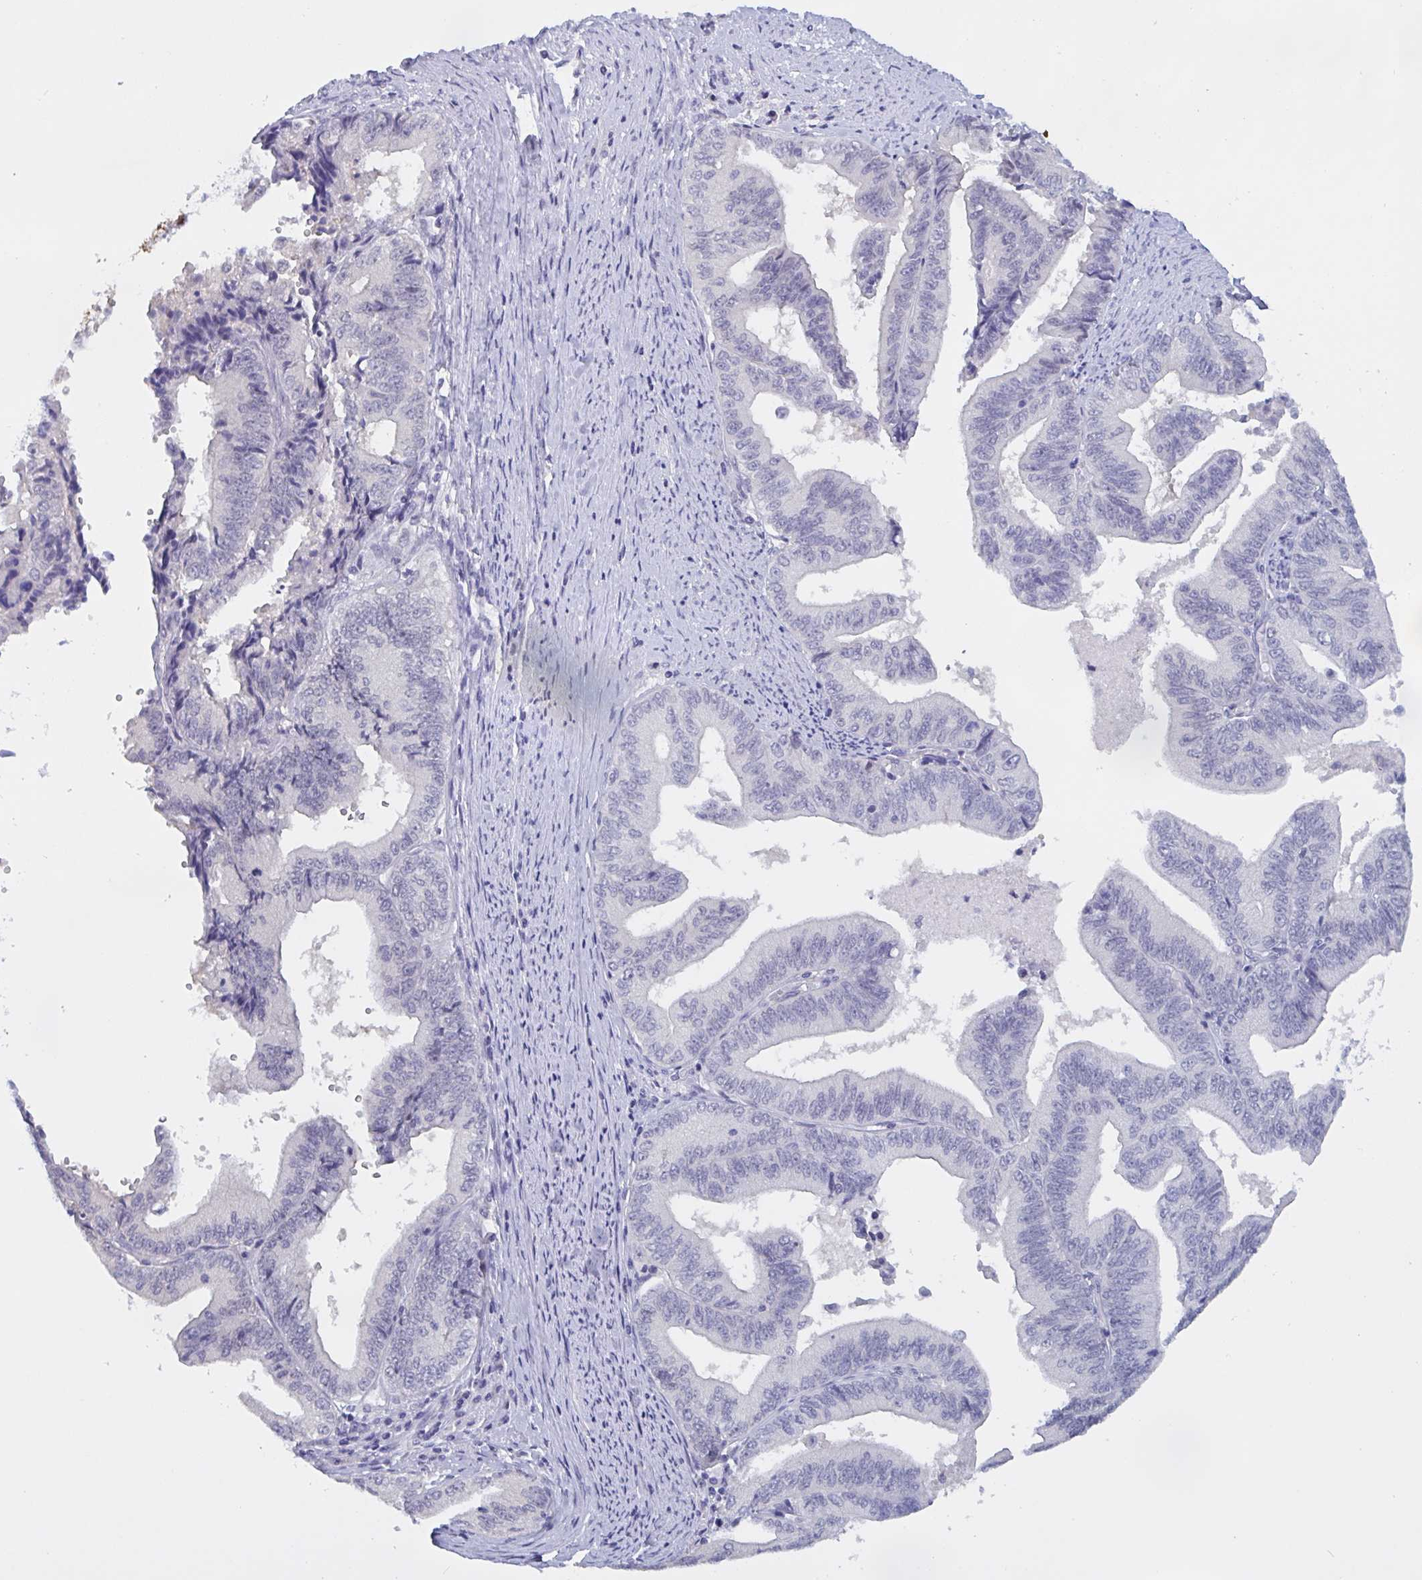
{"staining": {"intensity": "negative", "quantity": "none", "location": "none"}, "tissue": "endometrial cancer", "cell_type": "Tumor cells", "image_type": "cancer", "snomed": [{"axis": "morphology", "description": "Adenocarcinoma, NOS"}, {"axis": "topography", "description": "Endometrium"}], "caption": "This is an immunohistochemistry (IHC) photomicrograph of endometrial adenocarcinoma. There is no positivity in tumor cells.", "gene": "SERPINB13", "patient": {"sex": "female", "age": 65}}